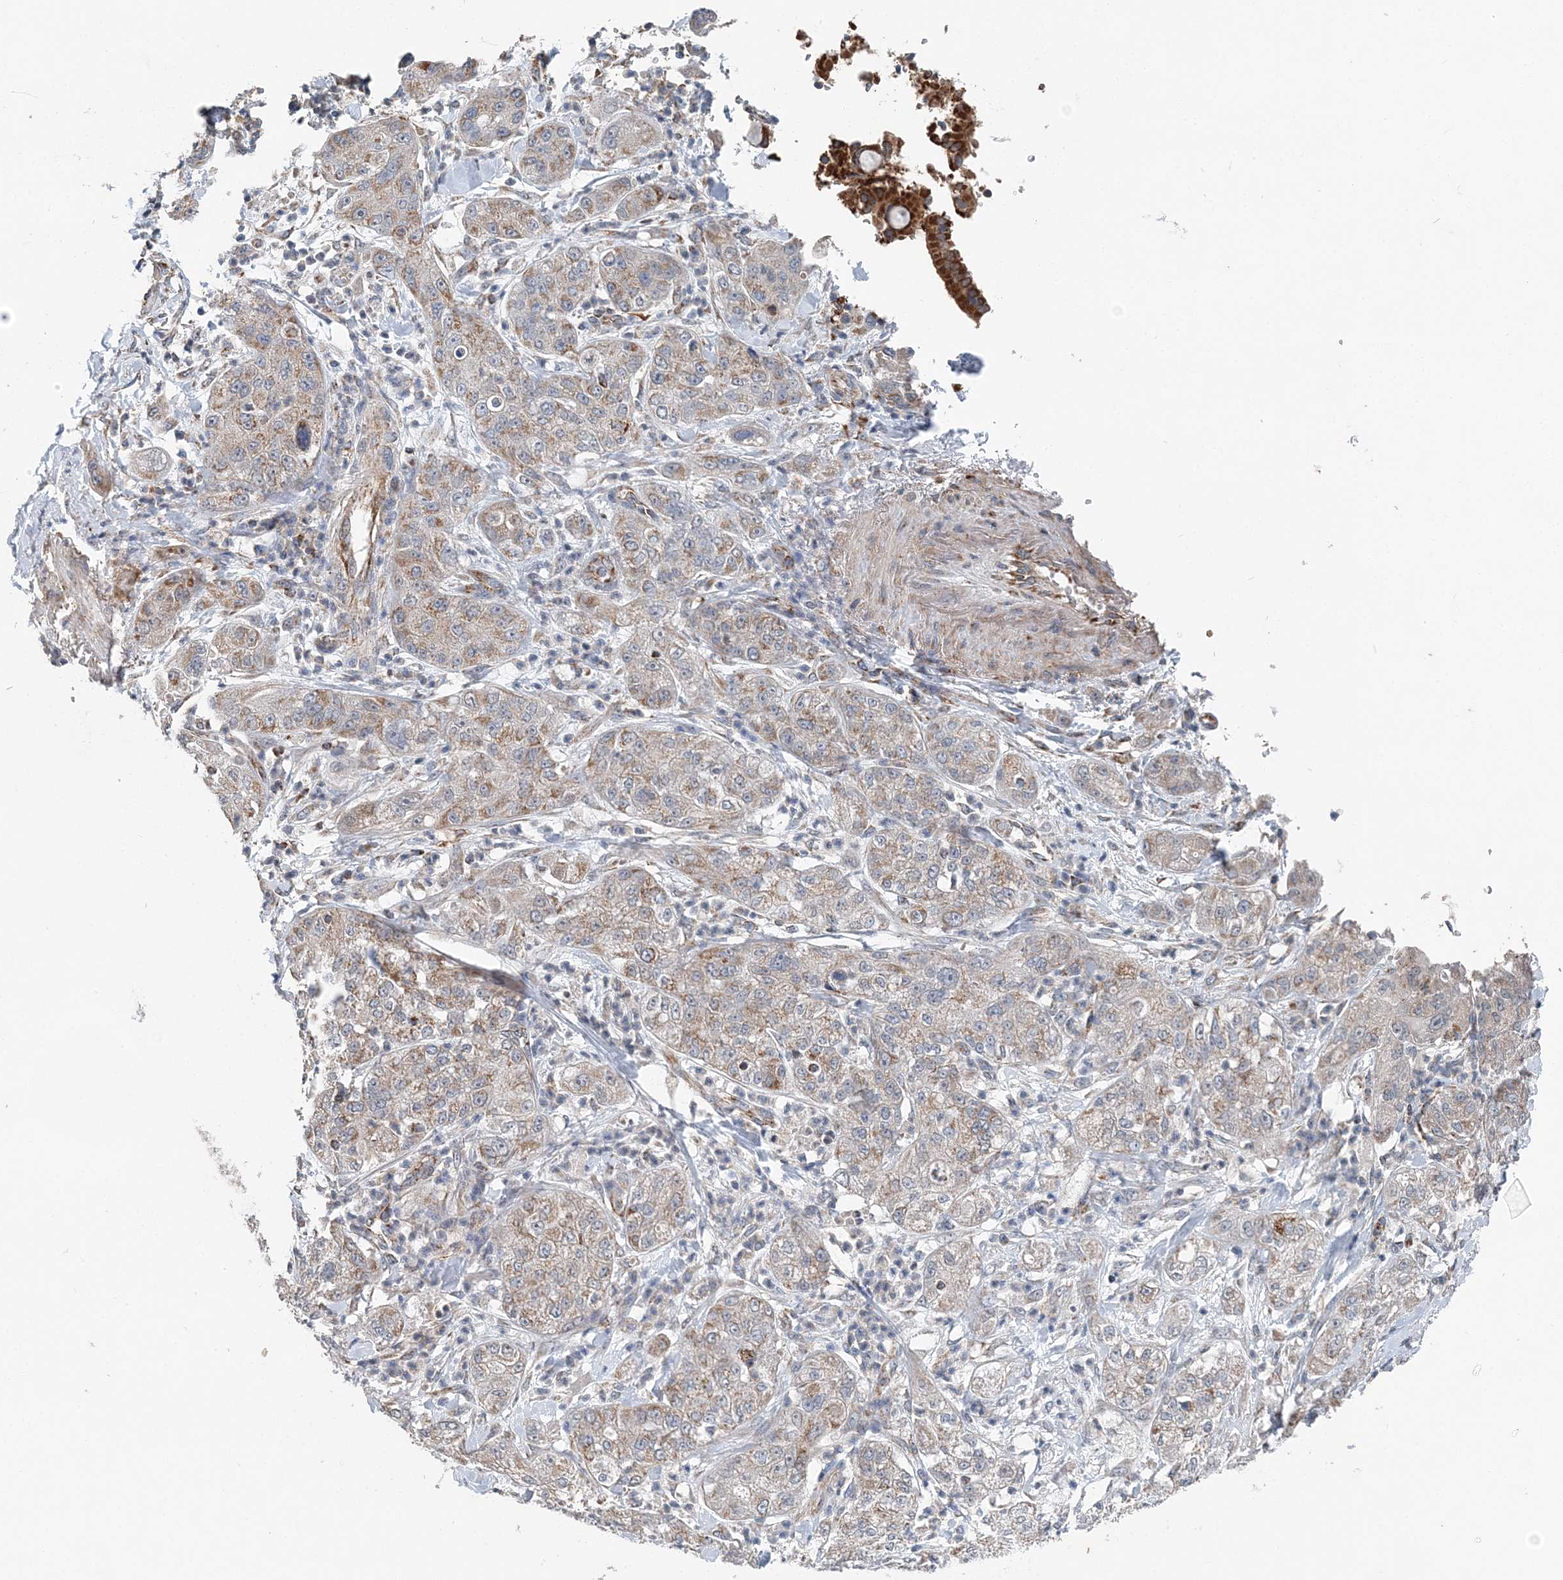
{"staining": {"intensity": "weak", "quantity": ">75%", "location": "cytoplasmic/membranous"}, "tissue": "pancreatic cancer", "cell_type": "Tumor cells", "image_type": "cancer", "snomed": [{"axis": "morphology", "description": "Adenocarcinoma, NOS"}, {"axis": "topography", "description": "Pancreas"}], "caption": "Human pancreatic cancer stained with a brown dye demonstrates weak cytoplasmic/membranous positive staining in about >75% of tumor cells.", "gene": "SPRY2", "patient": {"sex": "female", "age": 78}}